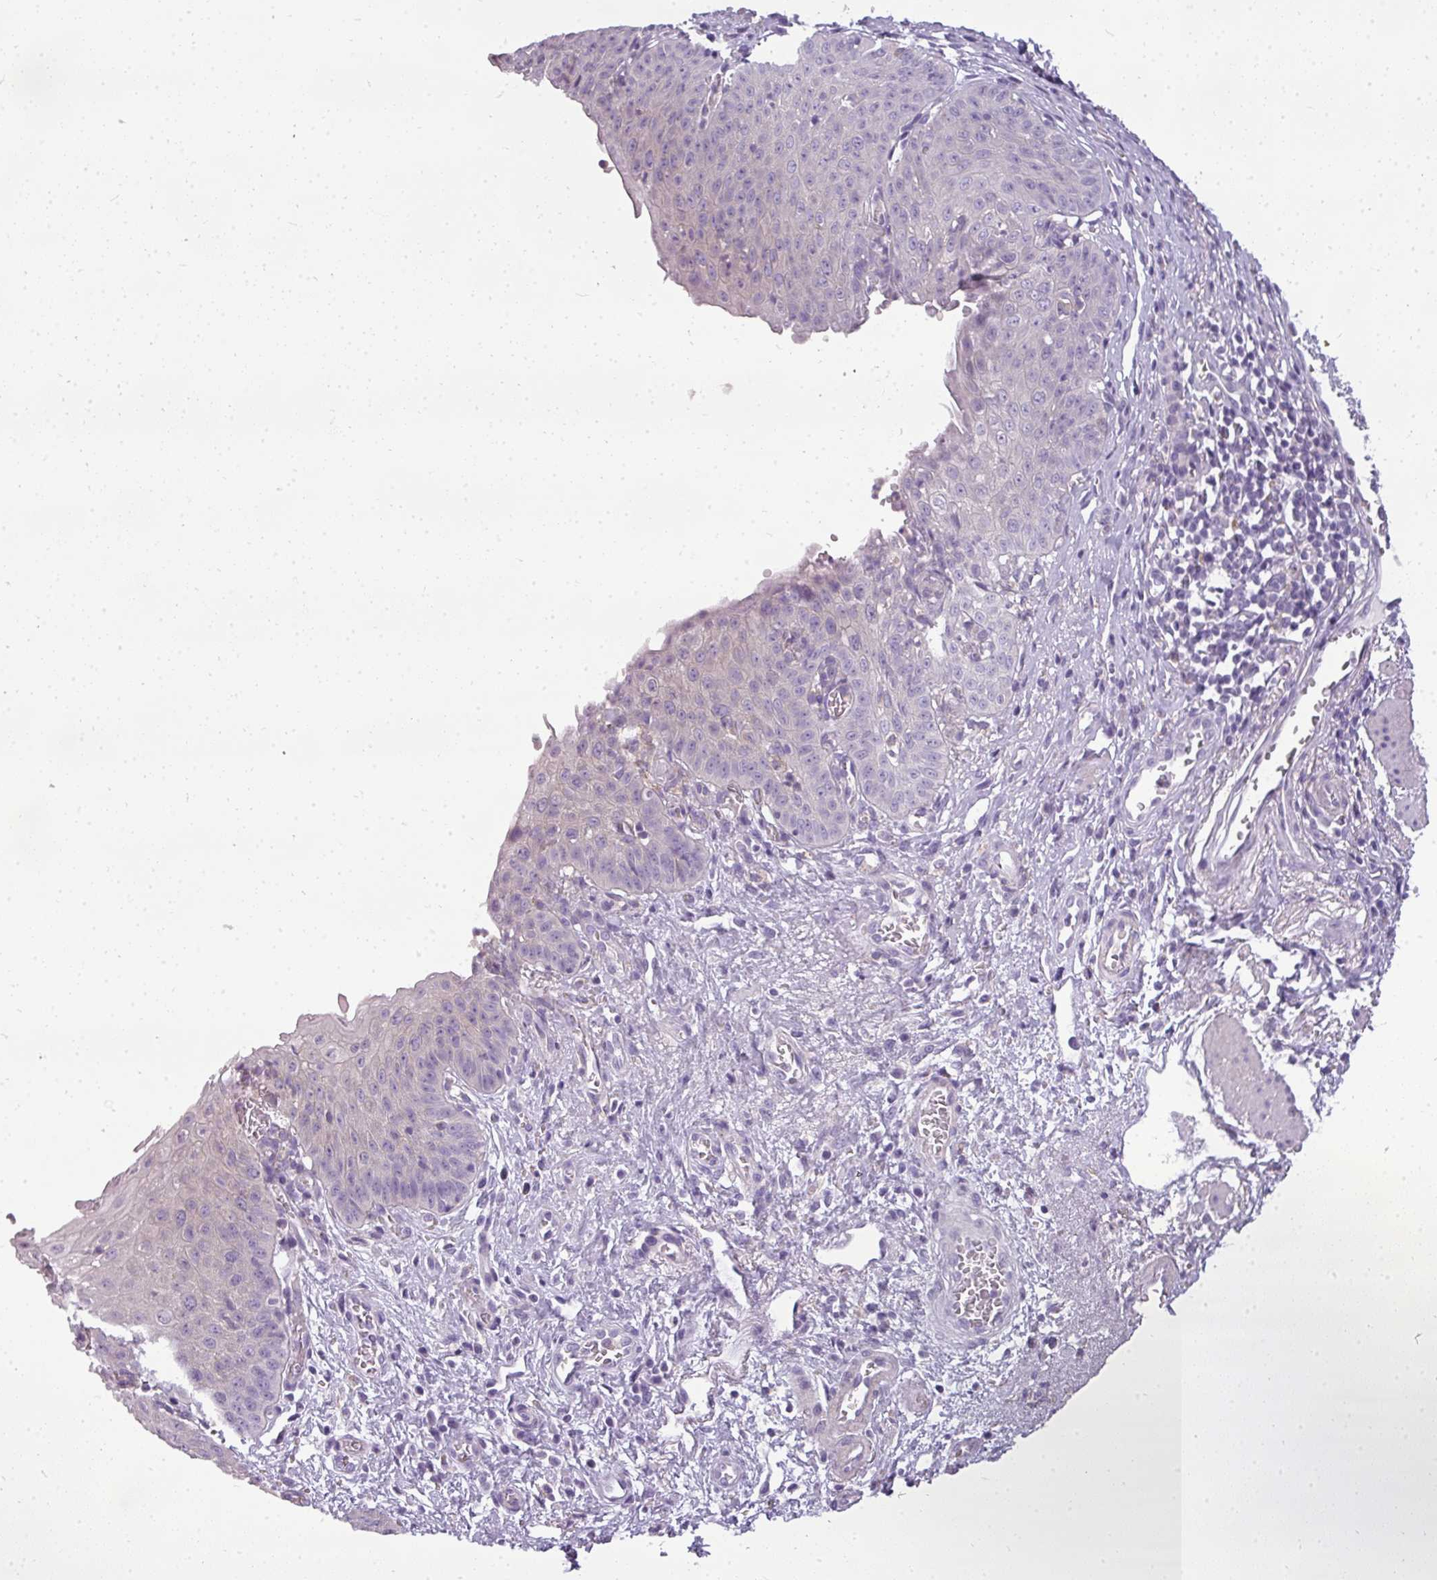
{"staining": {"intensity": "negative", "quantity": "none", "location": "none"}, "tissue": "esophagus", "cell_type": "Squamous epithelial cells", "image_type": "normal", "snomed": [{"axis": "morphology", "description": "Normal tissue, NOS"}, {"axis": "topography", "description": "Esophagus"}], "caption": "DAB (3,3'-diaminobenzidine) immunohistochemical staining of benign human esophagus exhibits no significant staining in squamous epithelial cells.", "gene": "ATP6V1D", "patient": {"sex": "male", "age": 71}}